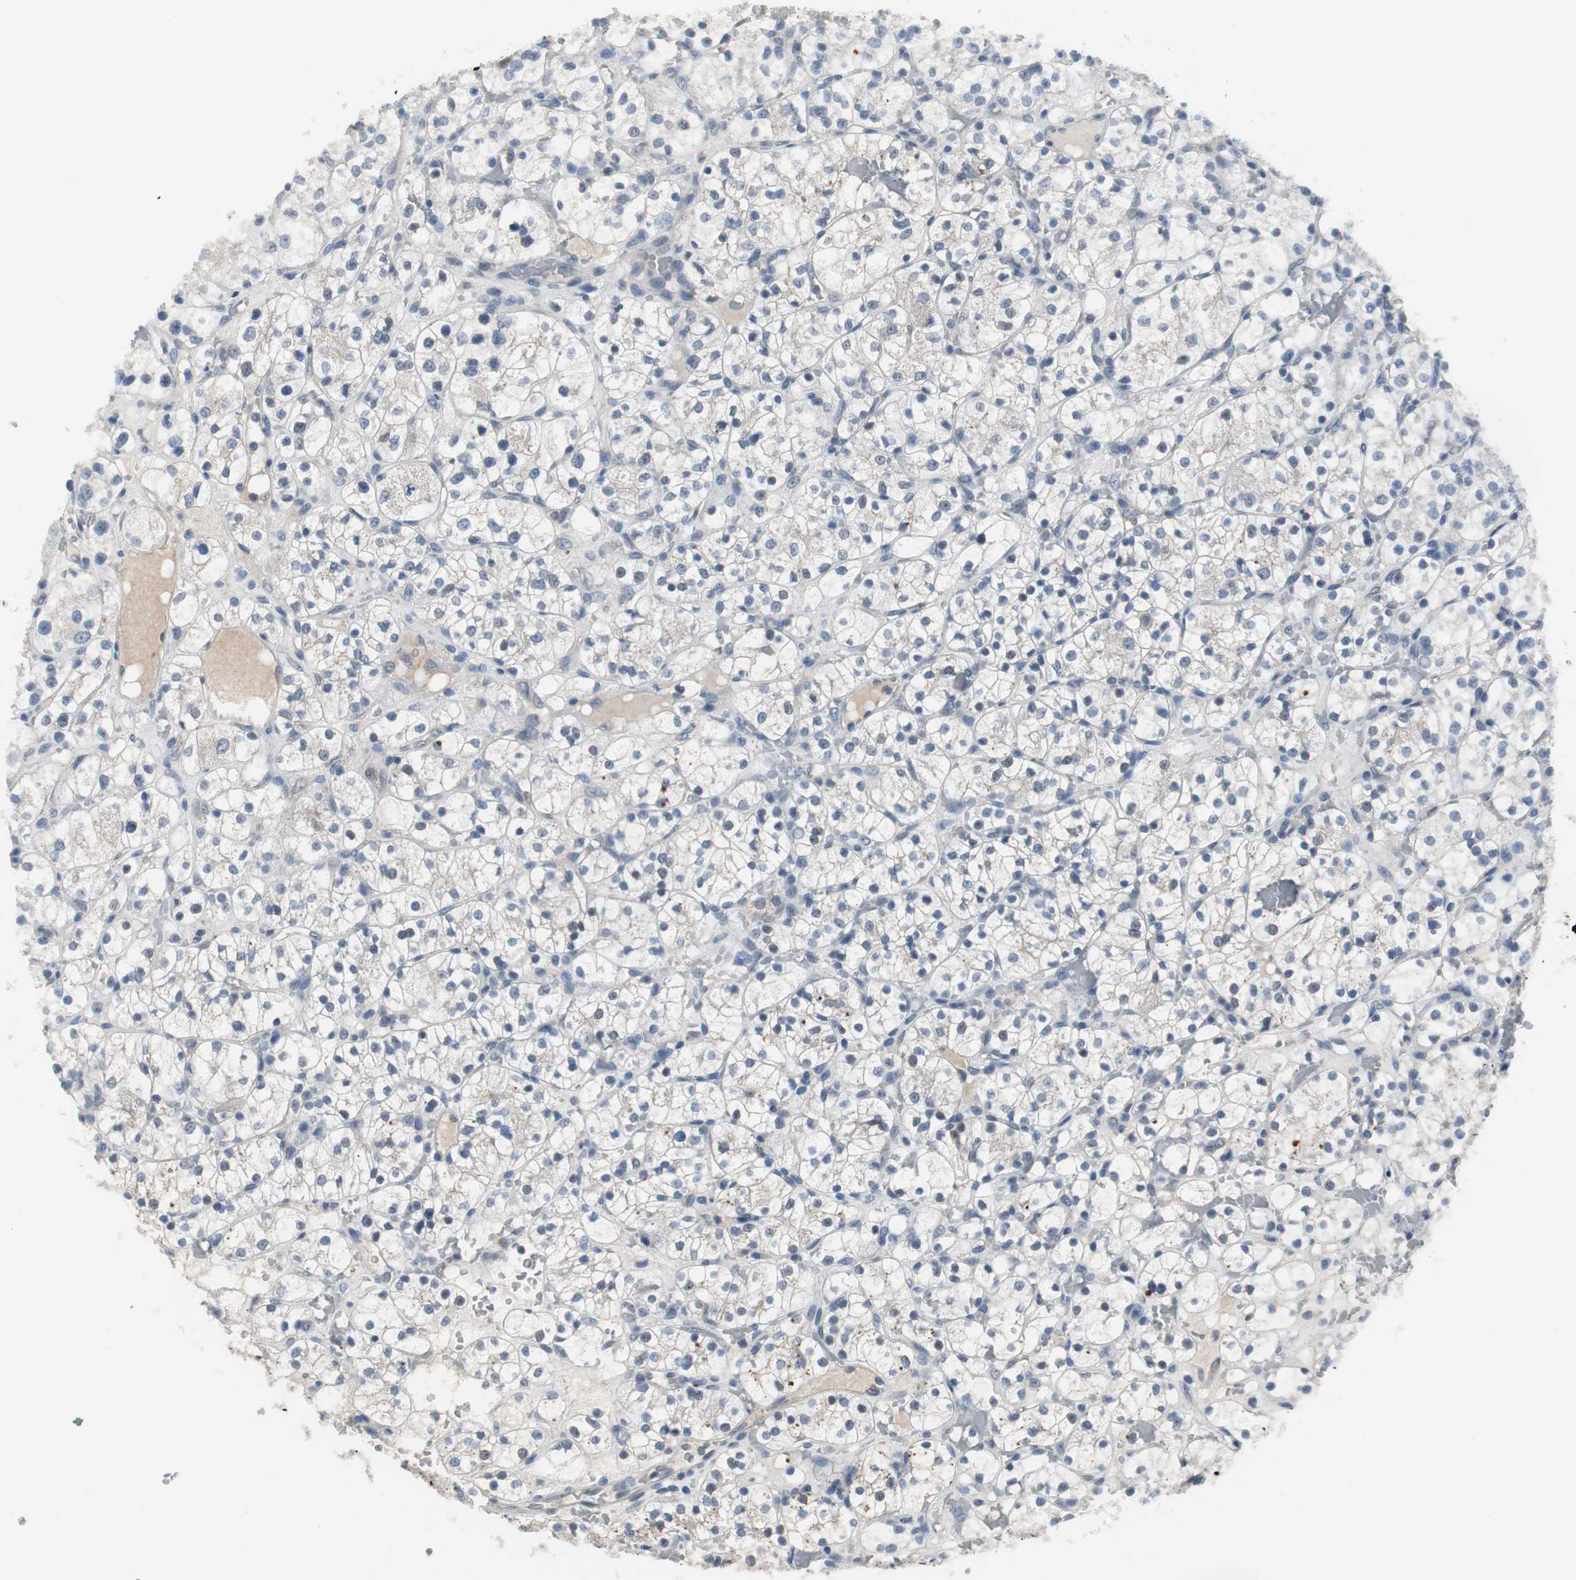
{"staining": {"intensity": "negative", "quantity": "none", "location": "none"}, "tissue": "renal cancer", "cell_type": "Tumor cells", "image_type": "cancer", "snomed": [{"axis": "morphology", "description": "Adenocarcinoma, NOS"}, {"axis": "topography", "description": "Kidney"}], "caption": "Protein analysis of renal cancer demonstrates no significant expression in tumor cells.", "gene": "PCYT1B", "patient": {"sex": "female", "age": 60}}